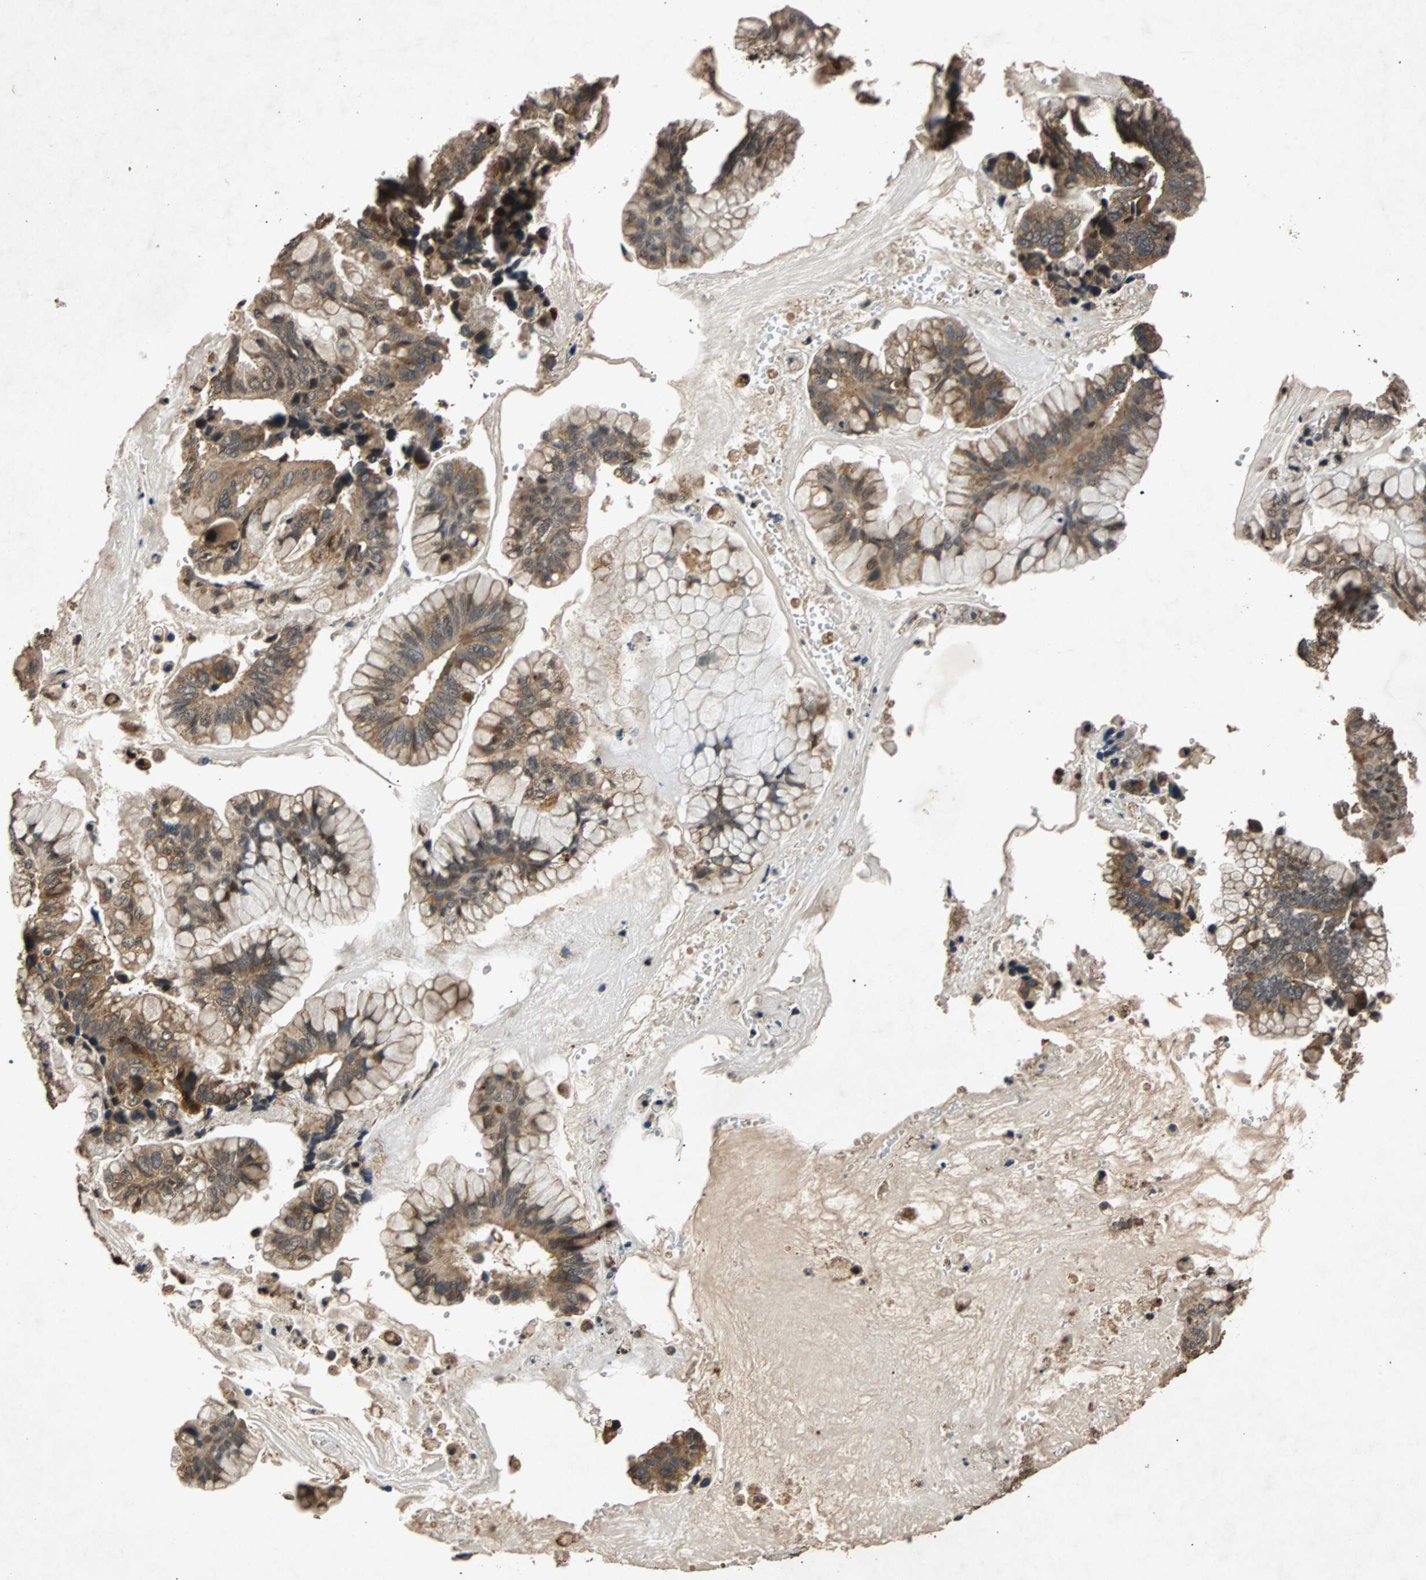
{"staining": {"intensity": "moderate", "quantity": ">75%", "location": "cytoplasmic/membranous,nuclear"}, "tissue": "ovarian cancer", "cell_type": "Tumor cells", "image_type": "cancer", "snomed": [{"axis": "morphology", "description": "Cystadenocarcinoma, mucinous, NOS"}, {"axis": "topography", "description": "Ovary"}], "caption": "The micrograph demonstrates immunohistochemical staining of ovarian mucinous cystadenocarcinoma. There is moderate cytoplasmic/membranous and nuclear positivity is identified in approximately >75% of tumor cells.", "gene": "USP31", "patient": {"sex": "female", "age": 36}}